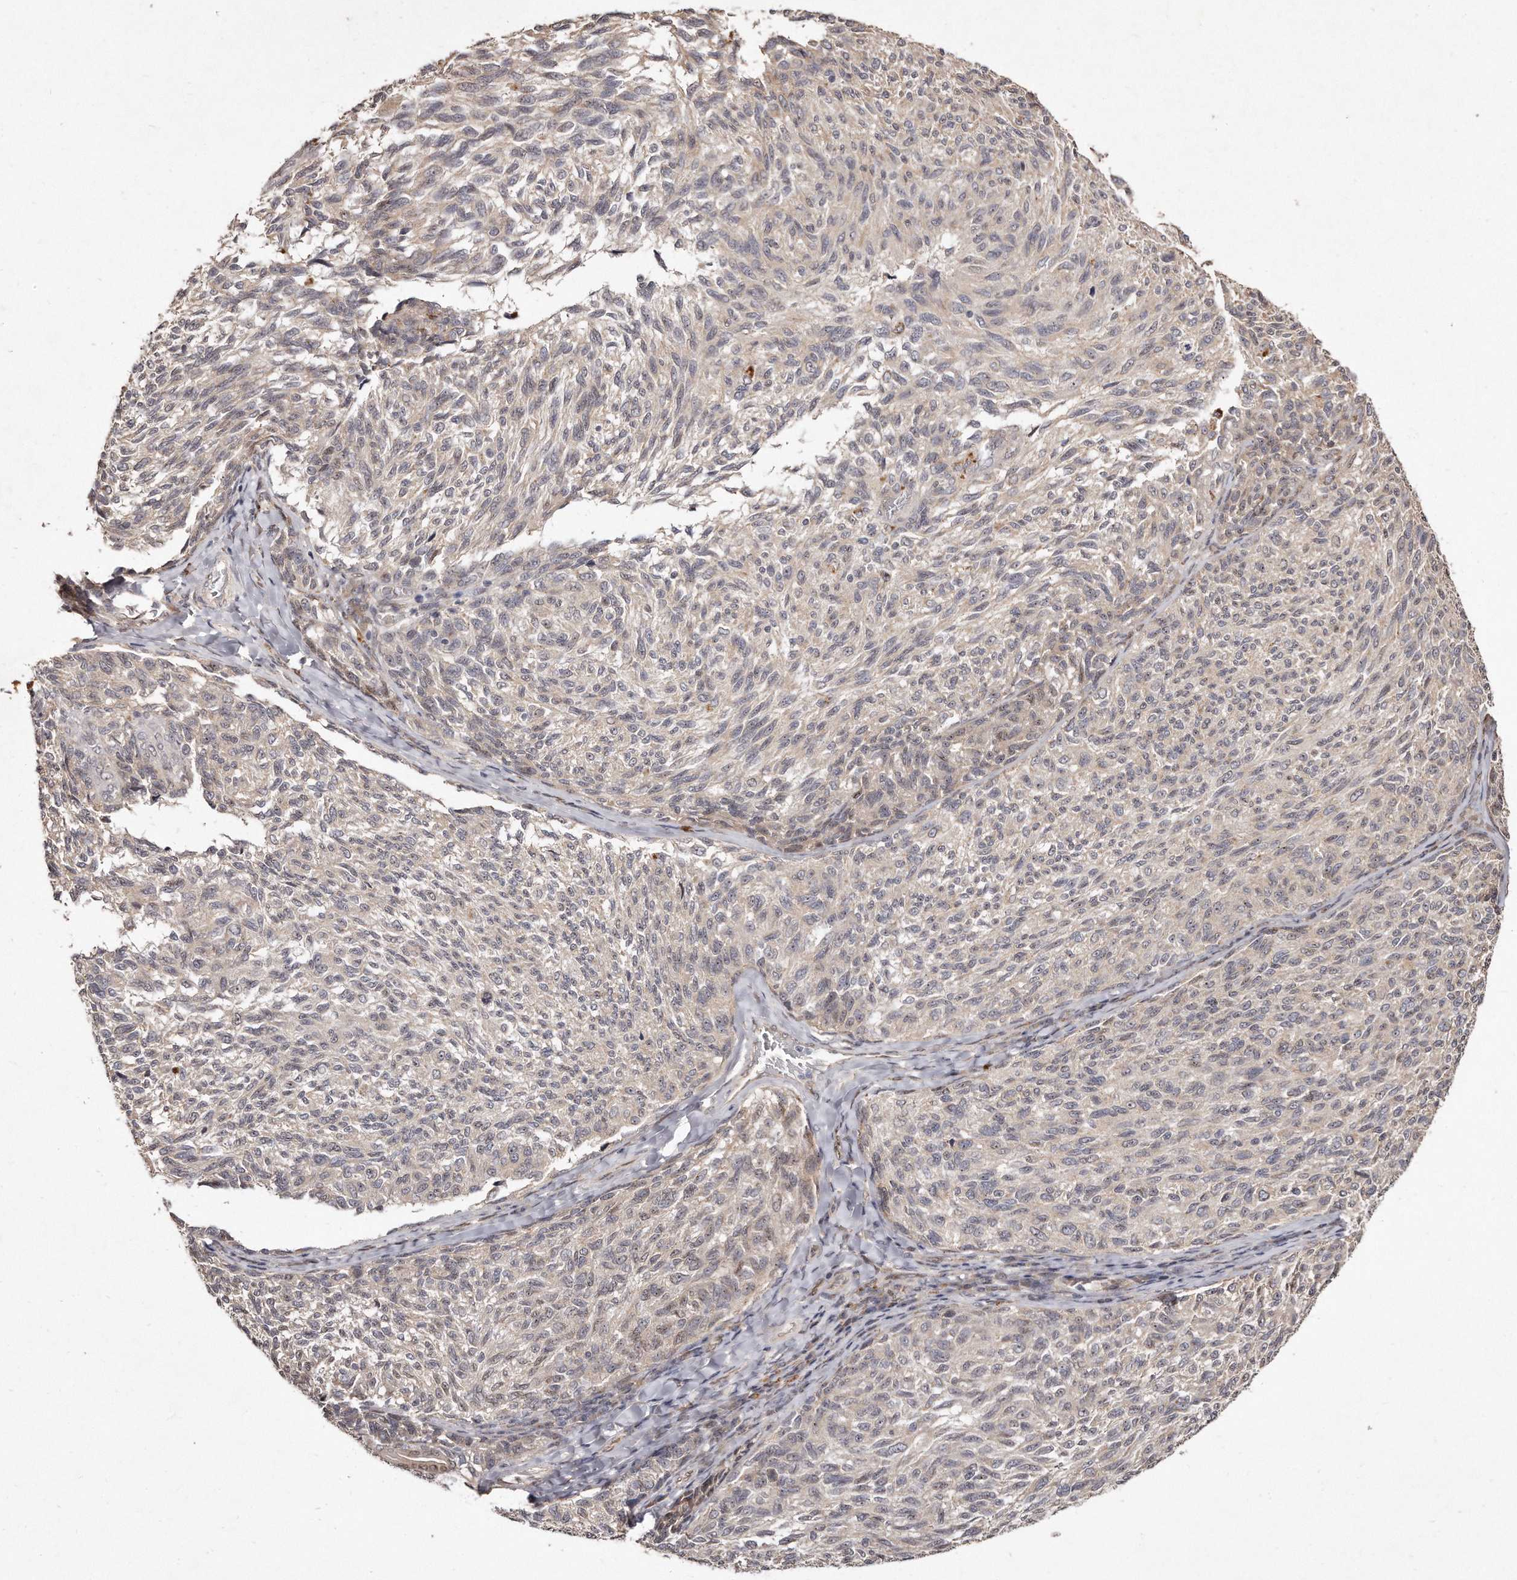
{"staining": {"intensity": "negative", "quantity": "none", "location": "none"}, "tissue": "melanoma", "cell_type": "Tumor cells", "image_type": "cancer", "snomed": [{"axis": "morphology", "description": "Malignant melanoma, NOS"}, {"axis": "topography", "description": "Skin"}], "caption": "High power microscopy histopathology image of an immunohistochemistry (IHC) histopathology image of melanoma, revealing no significant positivity in tumor cells.", "gene": "HASPIN", "patient": {"sex": "female", "age": 73}}